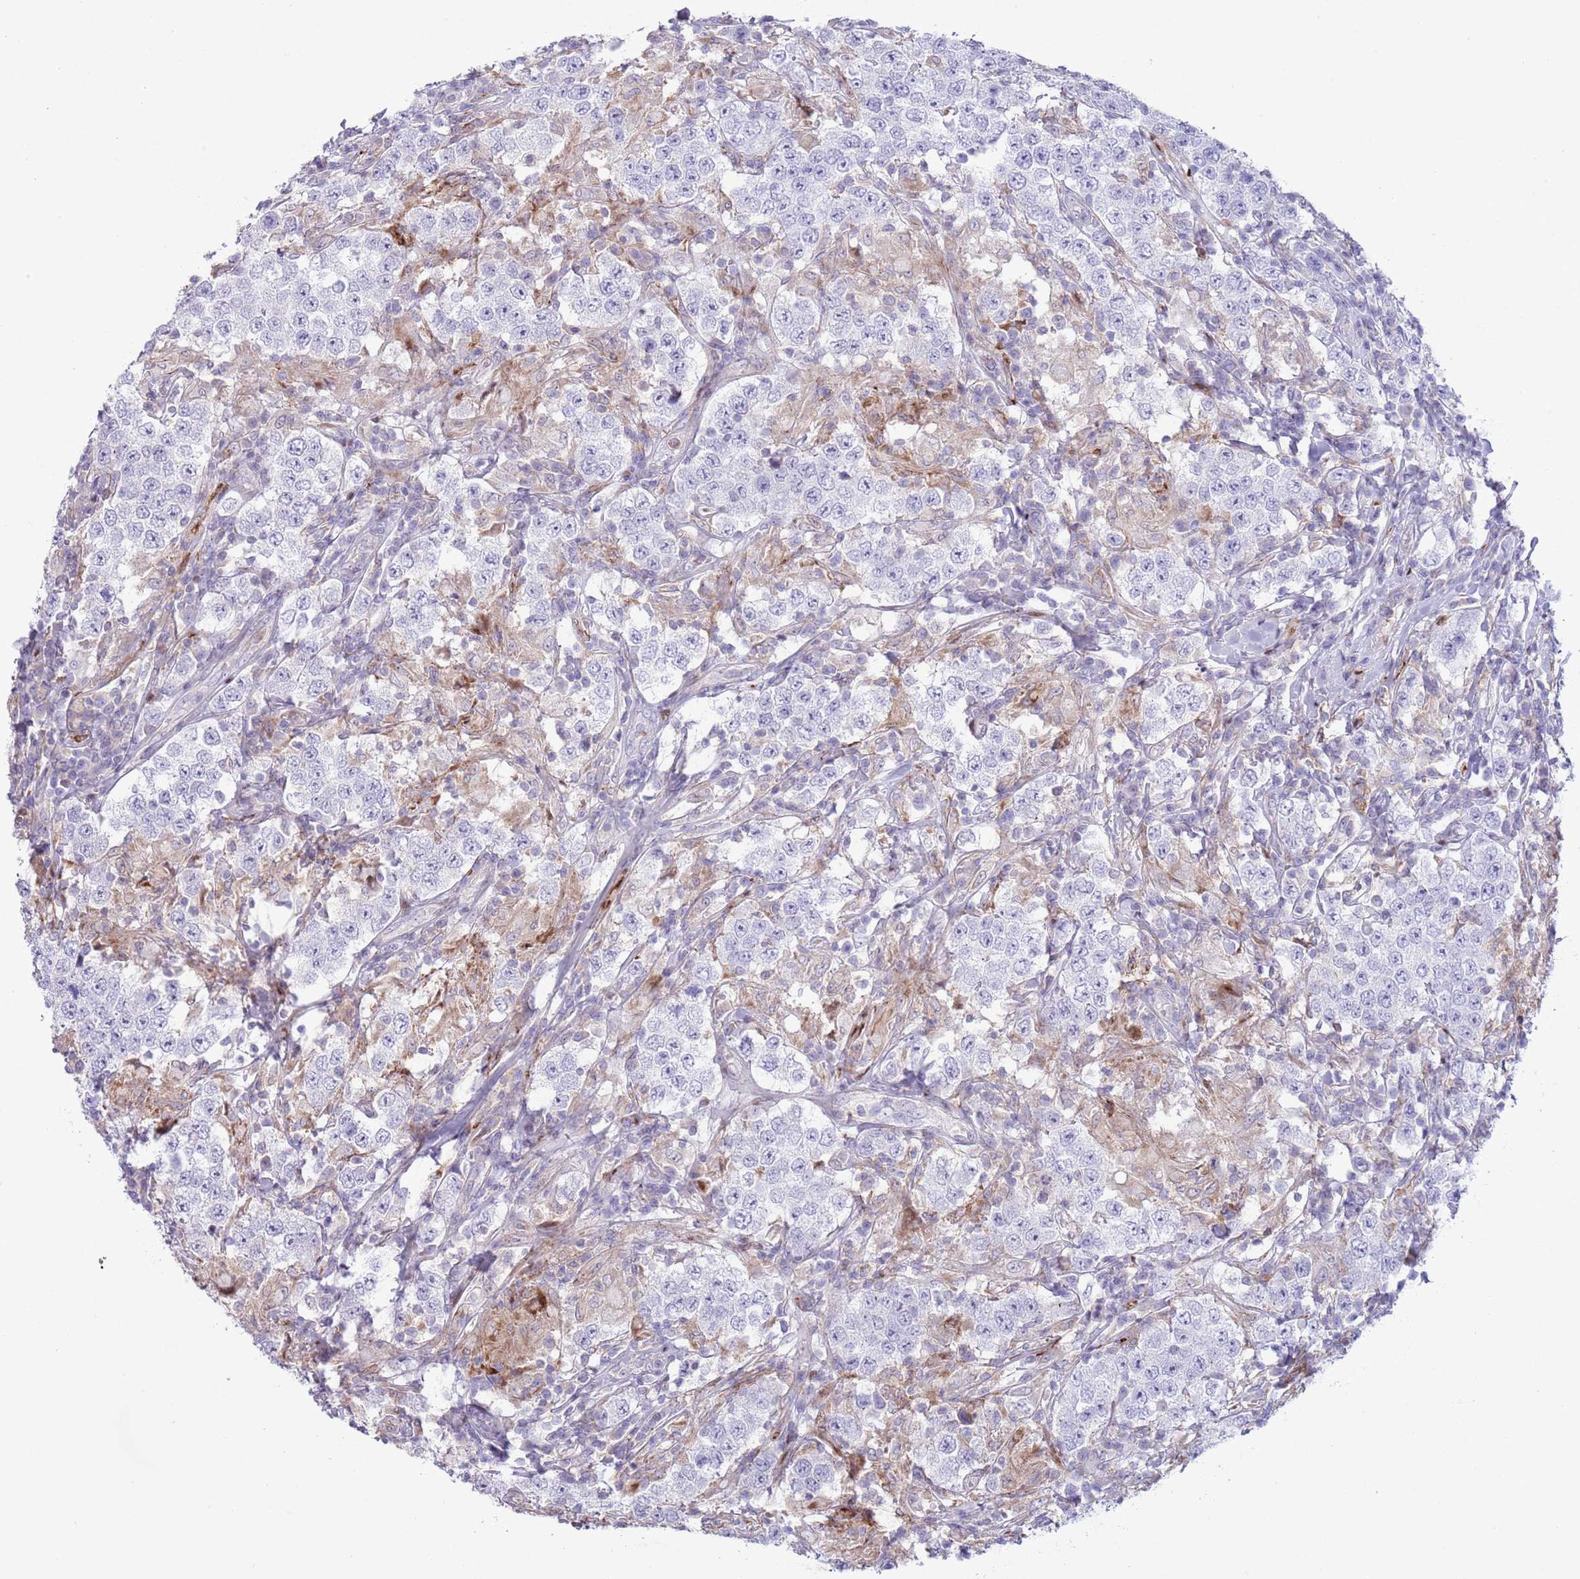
{"staining": {"intensity": "negative", "quantity": "none", "location": "none"}, "tissue": "testis cancer", "cell_type": "Tumor cells", "image_type": "cancer", "snomed": [{"axis": "morphology", "description": "Seminoma, NOS"}, {"axis": "morphology", "description": "Carcinoma, Embryonal, NOS"}, {"axis": "topography", "description": "Testis"}], "caption": "Immunohistochemistry micrograph of neoplastic tissue: testis cancer (seminoma) stained with DAB shows no significant protein expression in tumor cells.", "gene": "ANO8", "patient": {"sex": "male", "age": 41}}